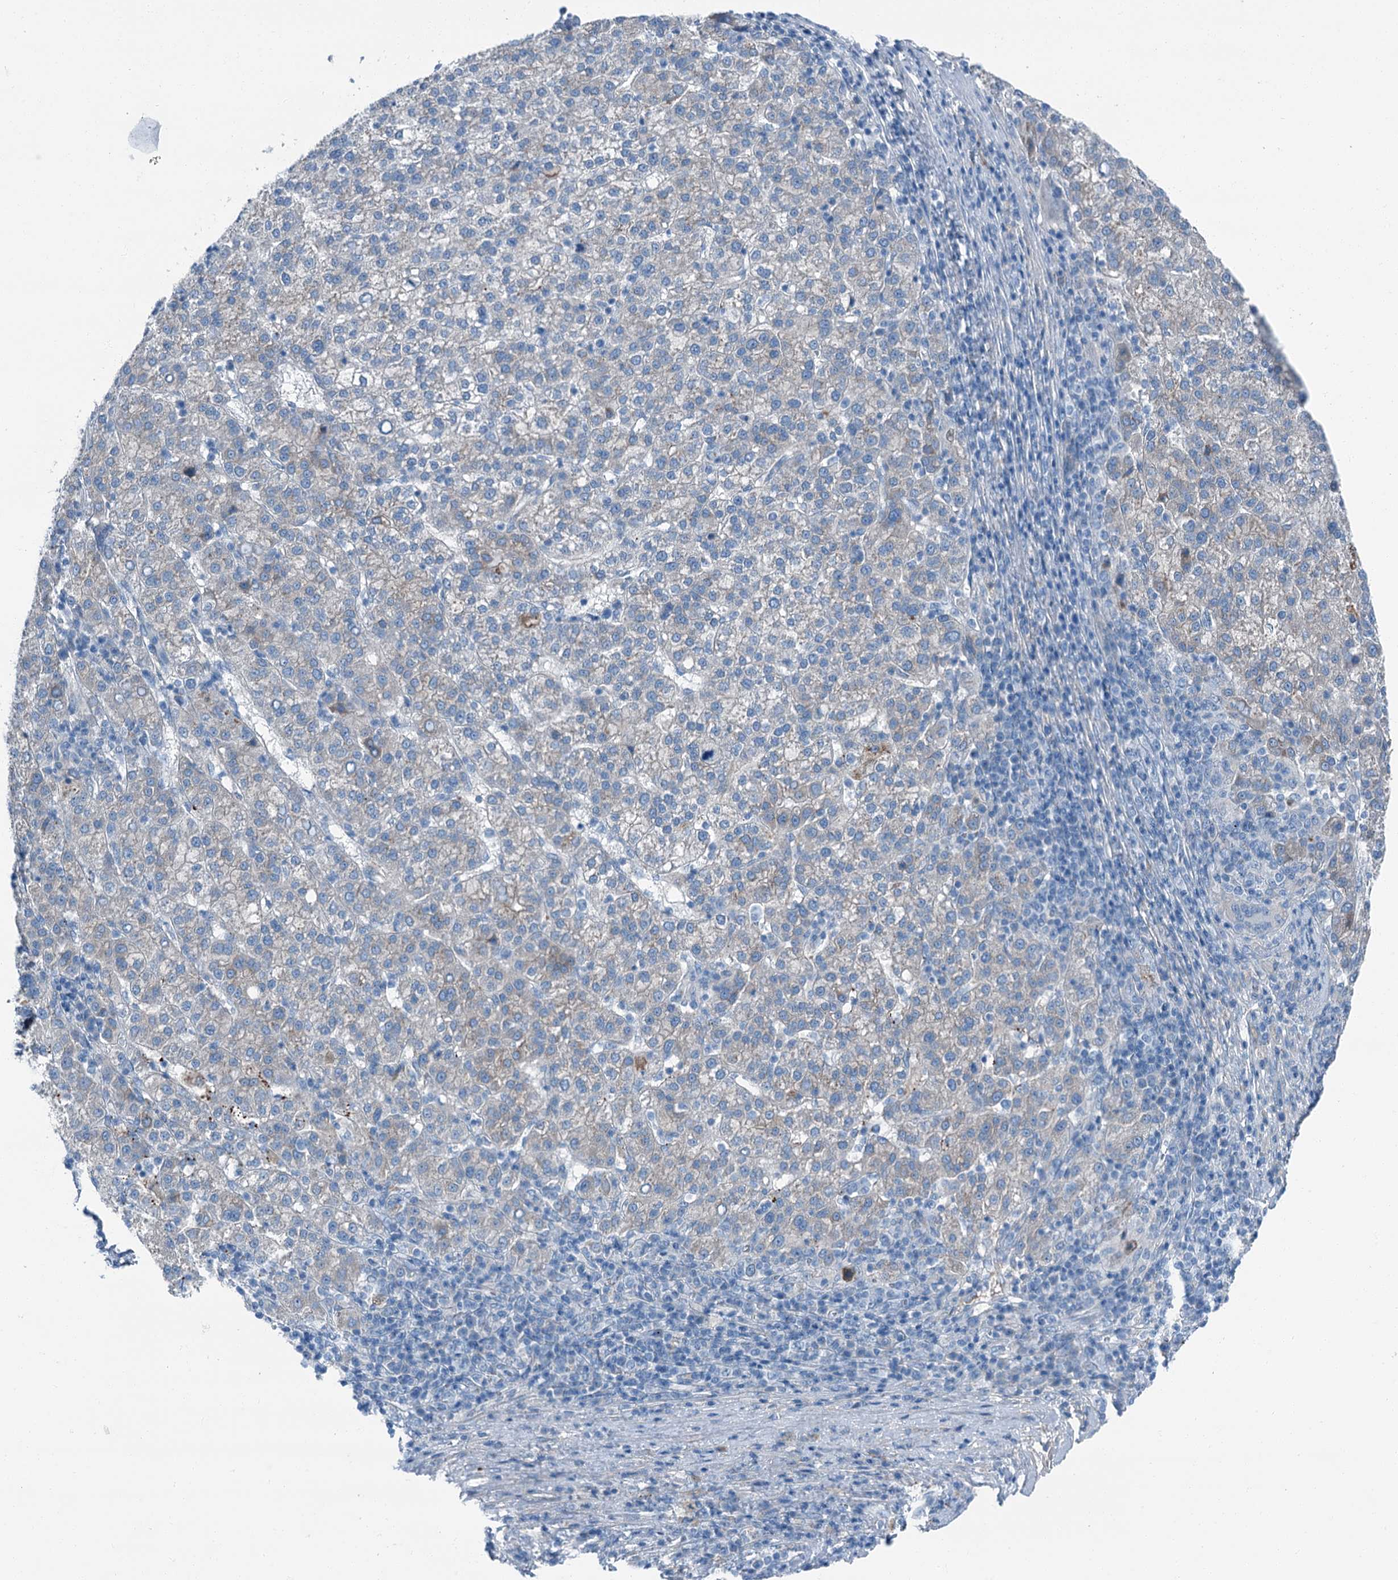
{"staining": {"intensity": "weak", "quantity": "<25%", "location": "cytoplasmic/membranous"}, "tissue": "liver cancer", "cell_type": "Tumor cells", "image_type": "cancer", "snomed": [{"axis": "morphology", "description": "Carcinoma, Hepatocellular, NOS"}, {"axis": "topography", "description": "Liver"}], "caption": "Micrograph shows no significant protein expression in tumor cells of hepatocellular carcinoma (liver). (DAB immunohistochemistry, high magnification).", "gene": "AXL", "patient": {"sex": "female", "age": 58}}